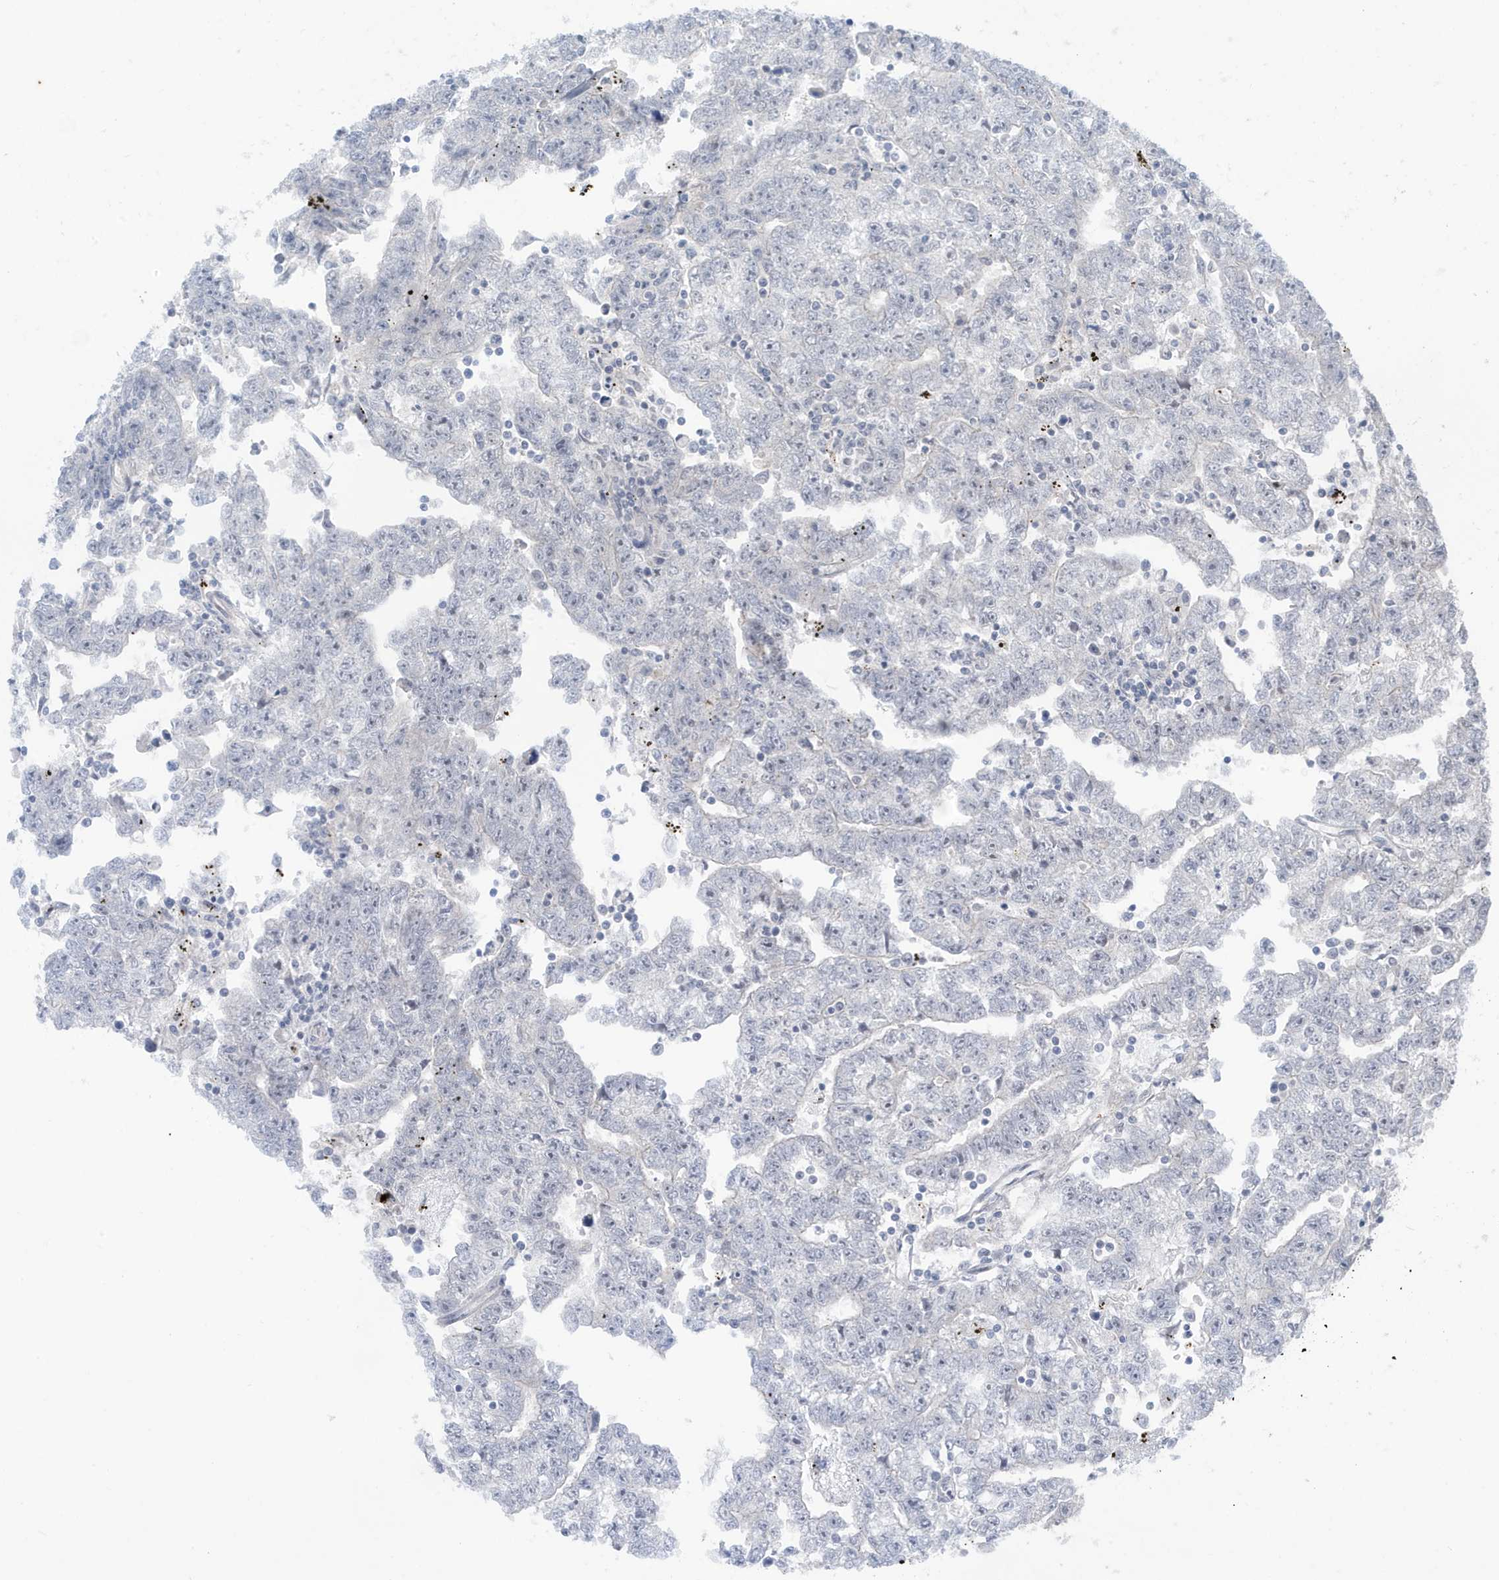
{"staining": {"intensity": "negative", "quantity": "none", "location": "none"}, "tissue": "testis cancer", "cell_type": "Tumor cells", "image_type": "cancer", "snomed": [{"axis": "morphology", "description": "Carcinoma, Embryonal, NOS"}, {"axis": "topography", "description": "Testis"}], "caption": "Testis cancer stained for a protein using IHC reveals no staining tumor cells.", "gene": "FAM9B", "patient": {"sex": "male", "age": 25}}